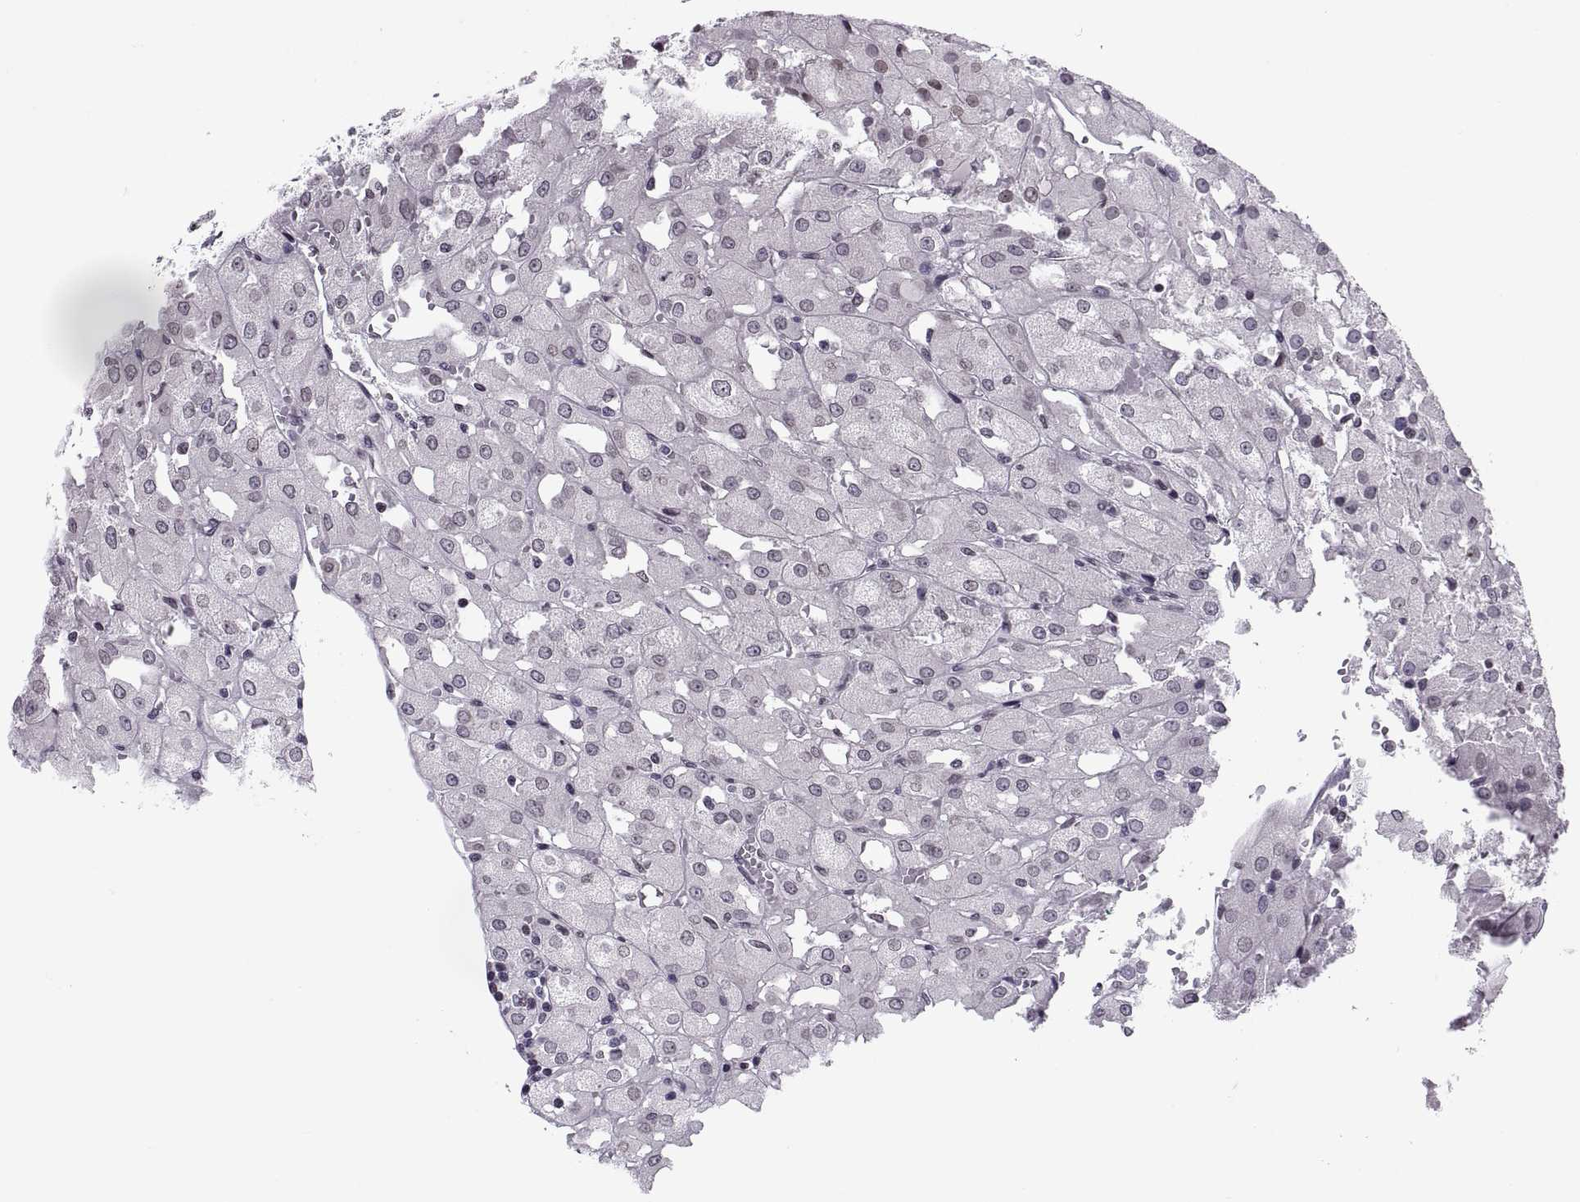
{"staining": {"intensity": "negative", "quantity": "none", "location": "none"}, "tissue": "renal cancer", "cell_type": "Tumor cells", "image_type": "cancer", "snomed": [{"axis": "morphology", "description": "Adenocarcinoma, NOS"}, {"axis": "topography", "description": "Kidney"}], "caption": "There is no significant staining in tumor cells of renal cancer. Nuclei are stained in blue.", "gene": "H1-8", "patient": {"sex": "male", "age": 72}}